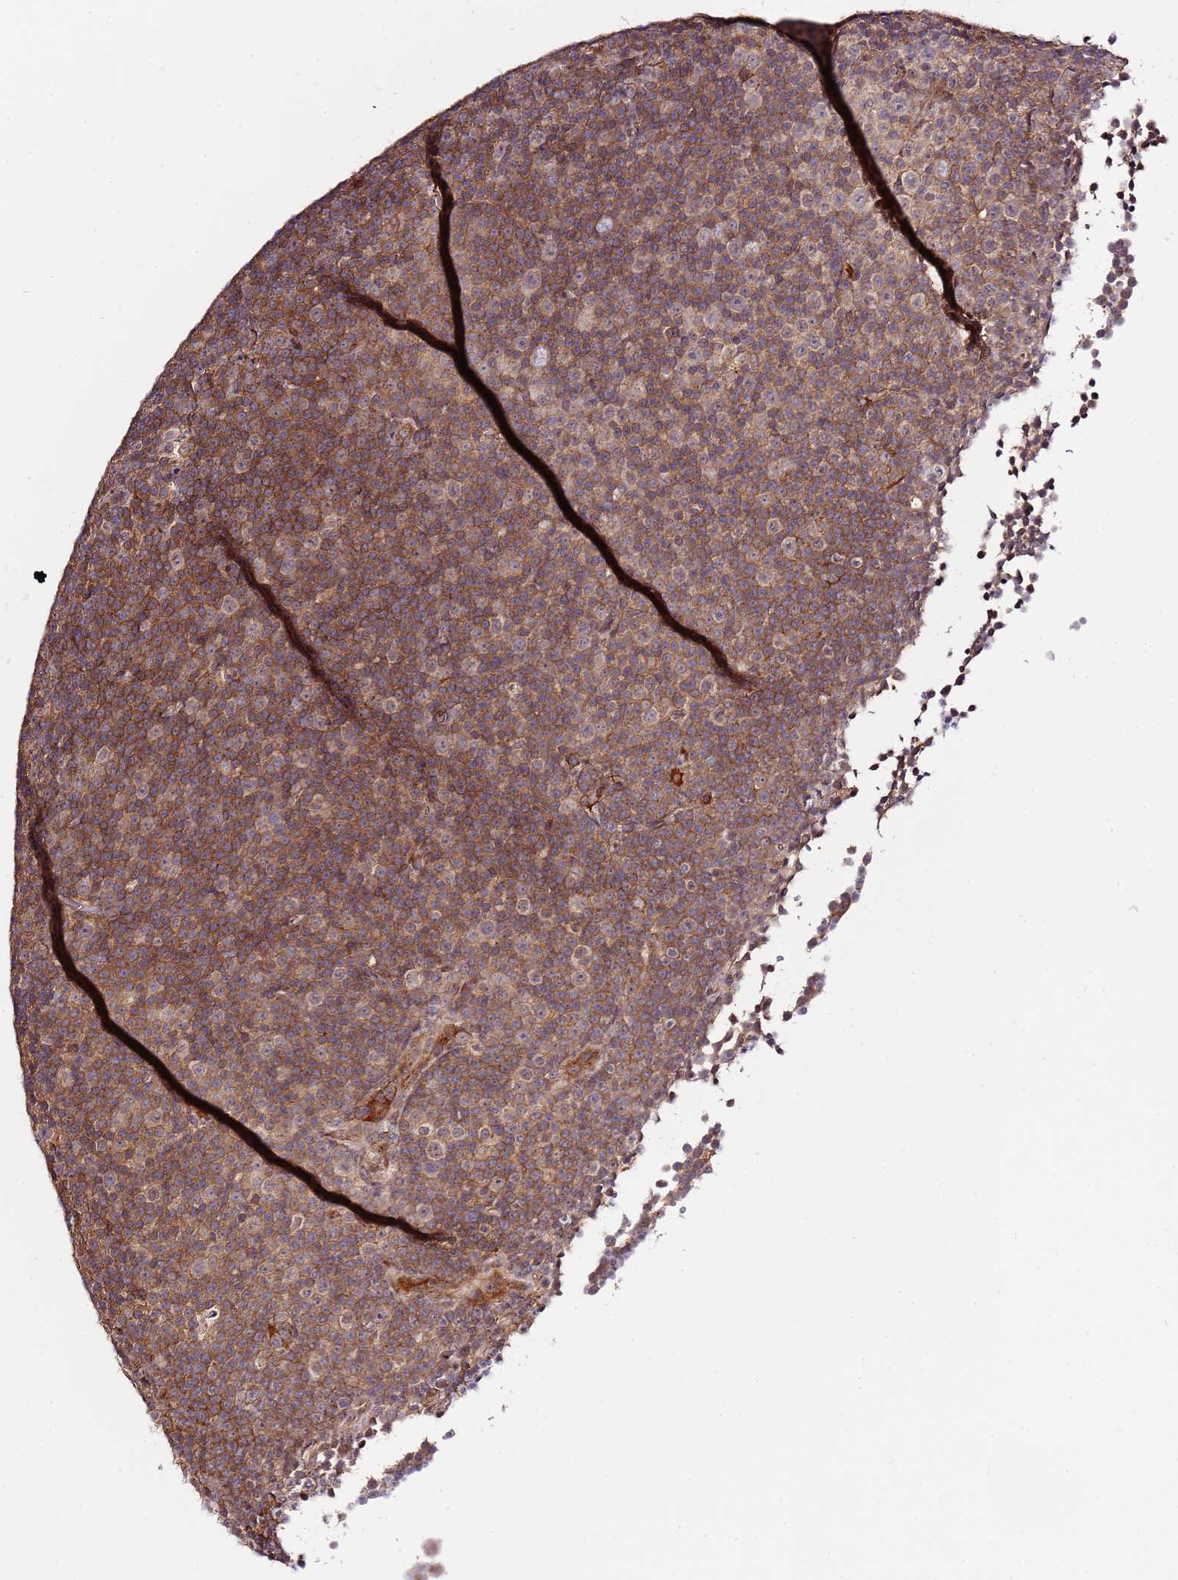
{"staining": {"intensity": "strong", "quantity": ">75%", "location": "cytoplasmic/membranous"}, "tissue": "lymphoma", "cell_type": "Tumor cells", "image_type": "cancer", "snomed": [{"axis": "morphology", "description": "Malignant lymphoma, non-Hodgkin's type, Low grade"}, {"axis": "topography", "description": "Lymph node"}], "caption": "Protein expression analysis of human lymphoma reveals strong cytoplasmic/membranous staining in about >75% of tumor cells.", "gene": "ZNF624", "patient": {"sex": "female", "age": 67}}